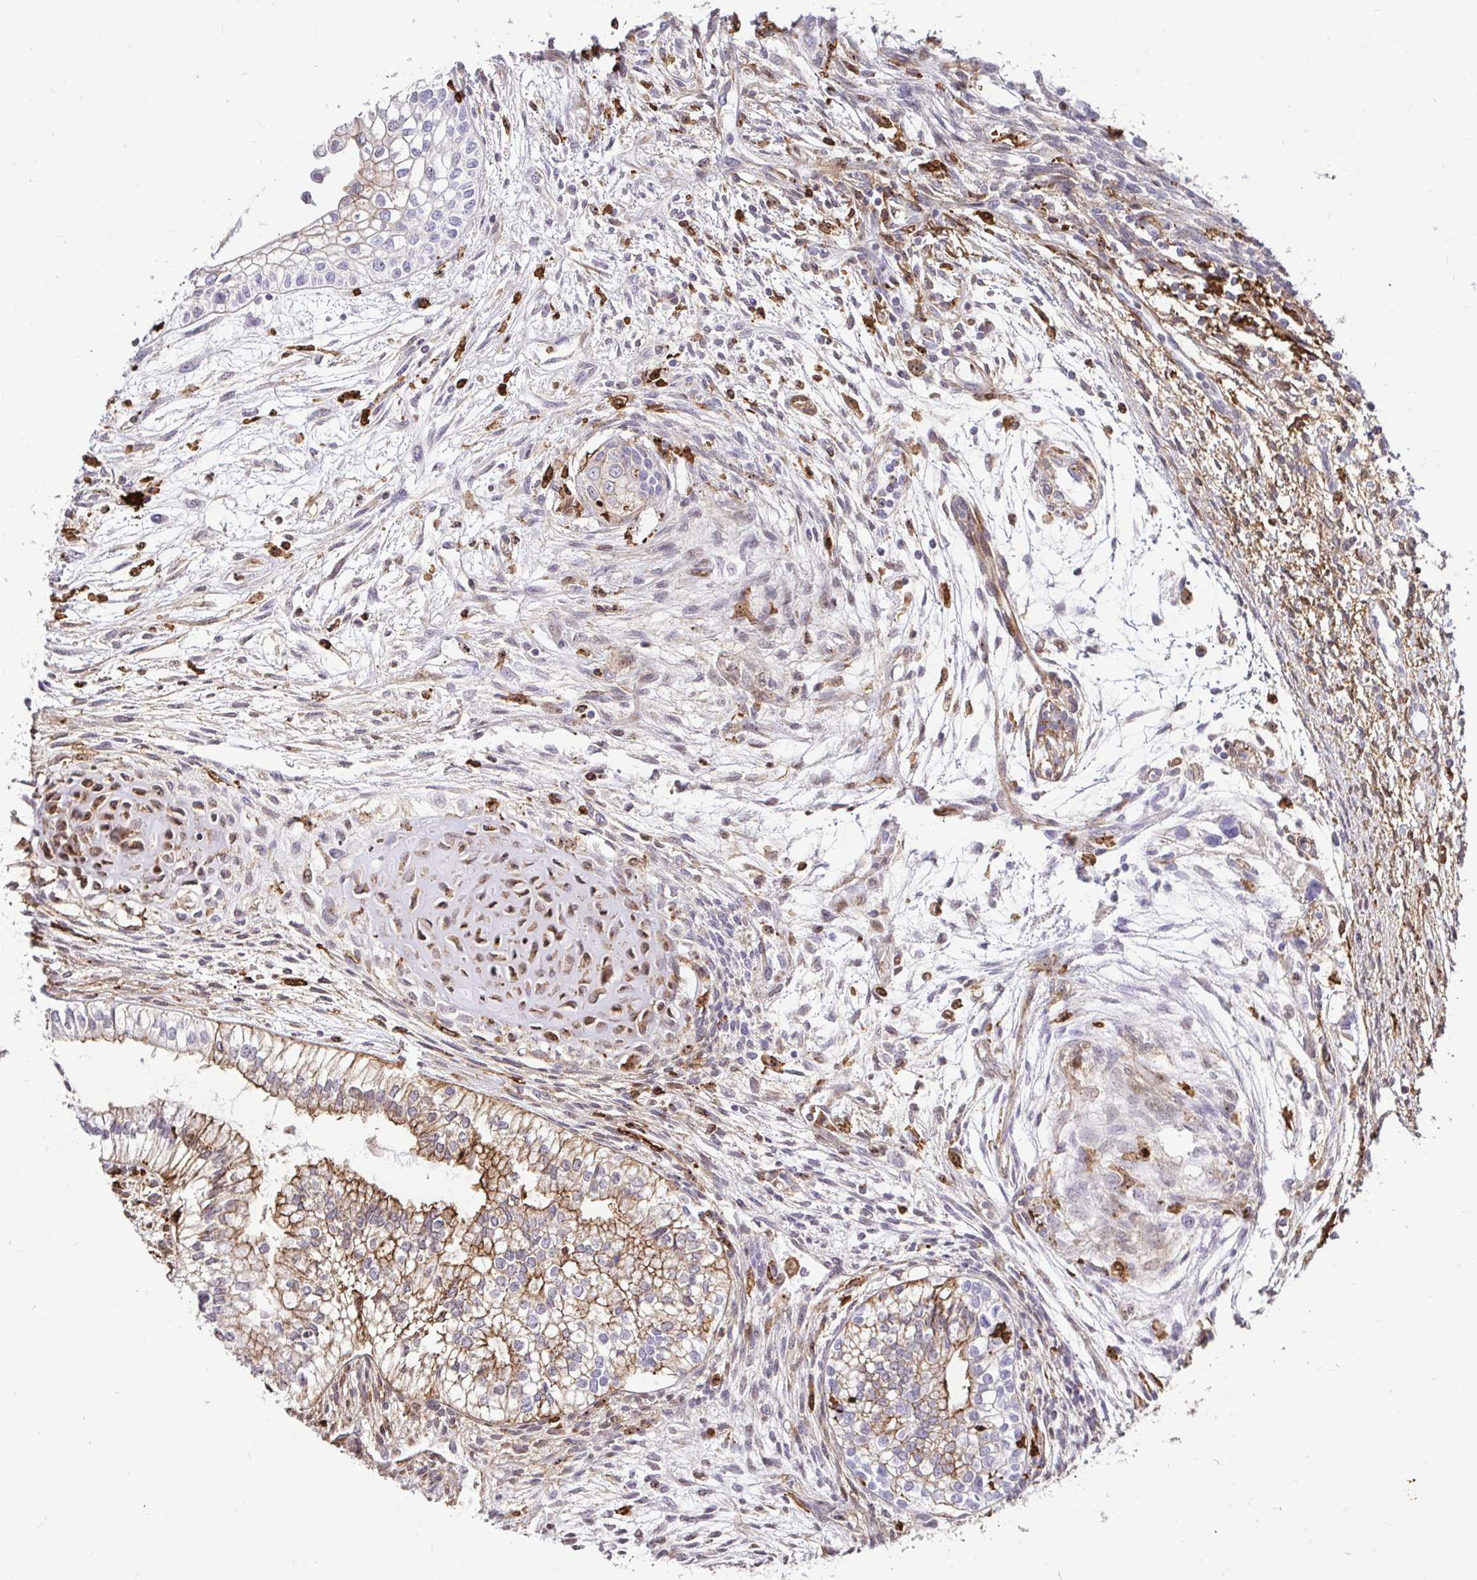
{"staining": {"intensity": "moderate", "quantity": "25%-75%", "location": "cytoplasmic/membranous,nuclear"}, "tissue": "testis cancer", "cell_type": "Tumor cells", "image_type": "cancer", "snomed": [{"axis": "morphology", "description": "Carcinoma, Embryonal, NOS"}, {"axis": "topography", "description": "Testis"}], "caption": "Tumor cells reveal medium levels of moderate cytoplasmic/membranous and nuclear expression in about 25%-75% of cells in testis cancer (embryonal carcinoma).", "gene": "GSN", "patient": {"sex": "male", "age": 37}}